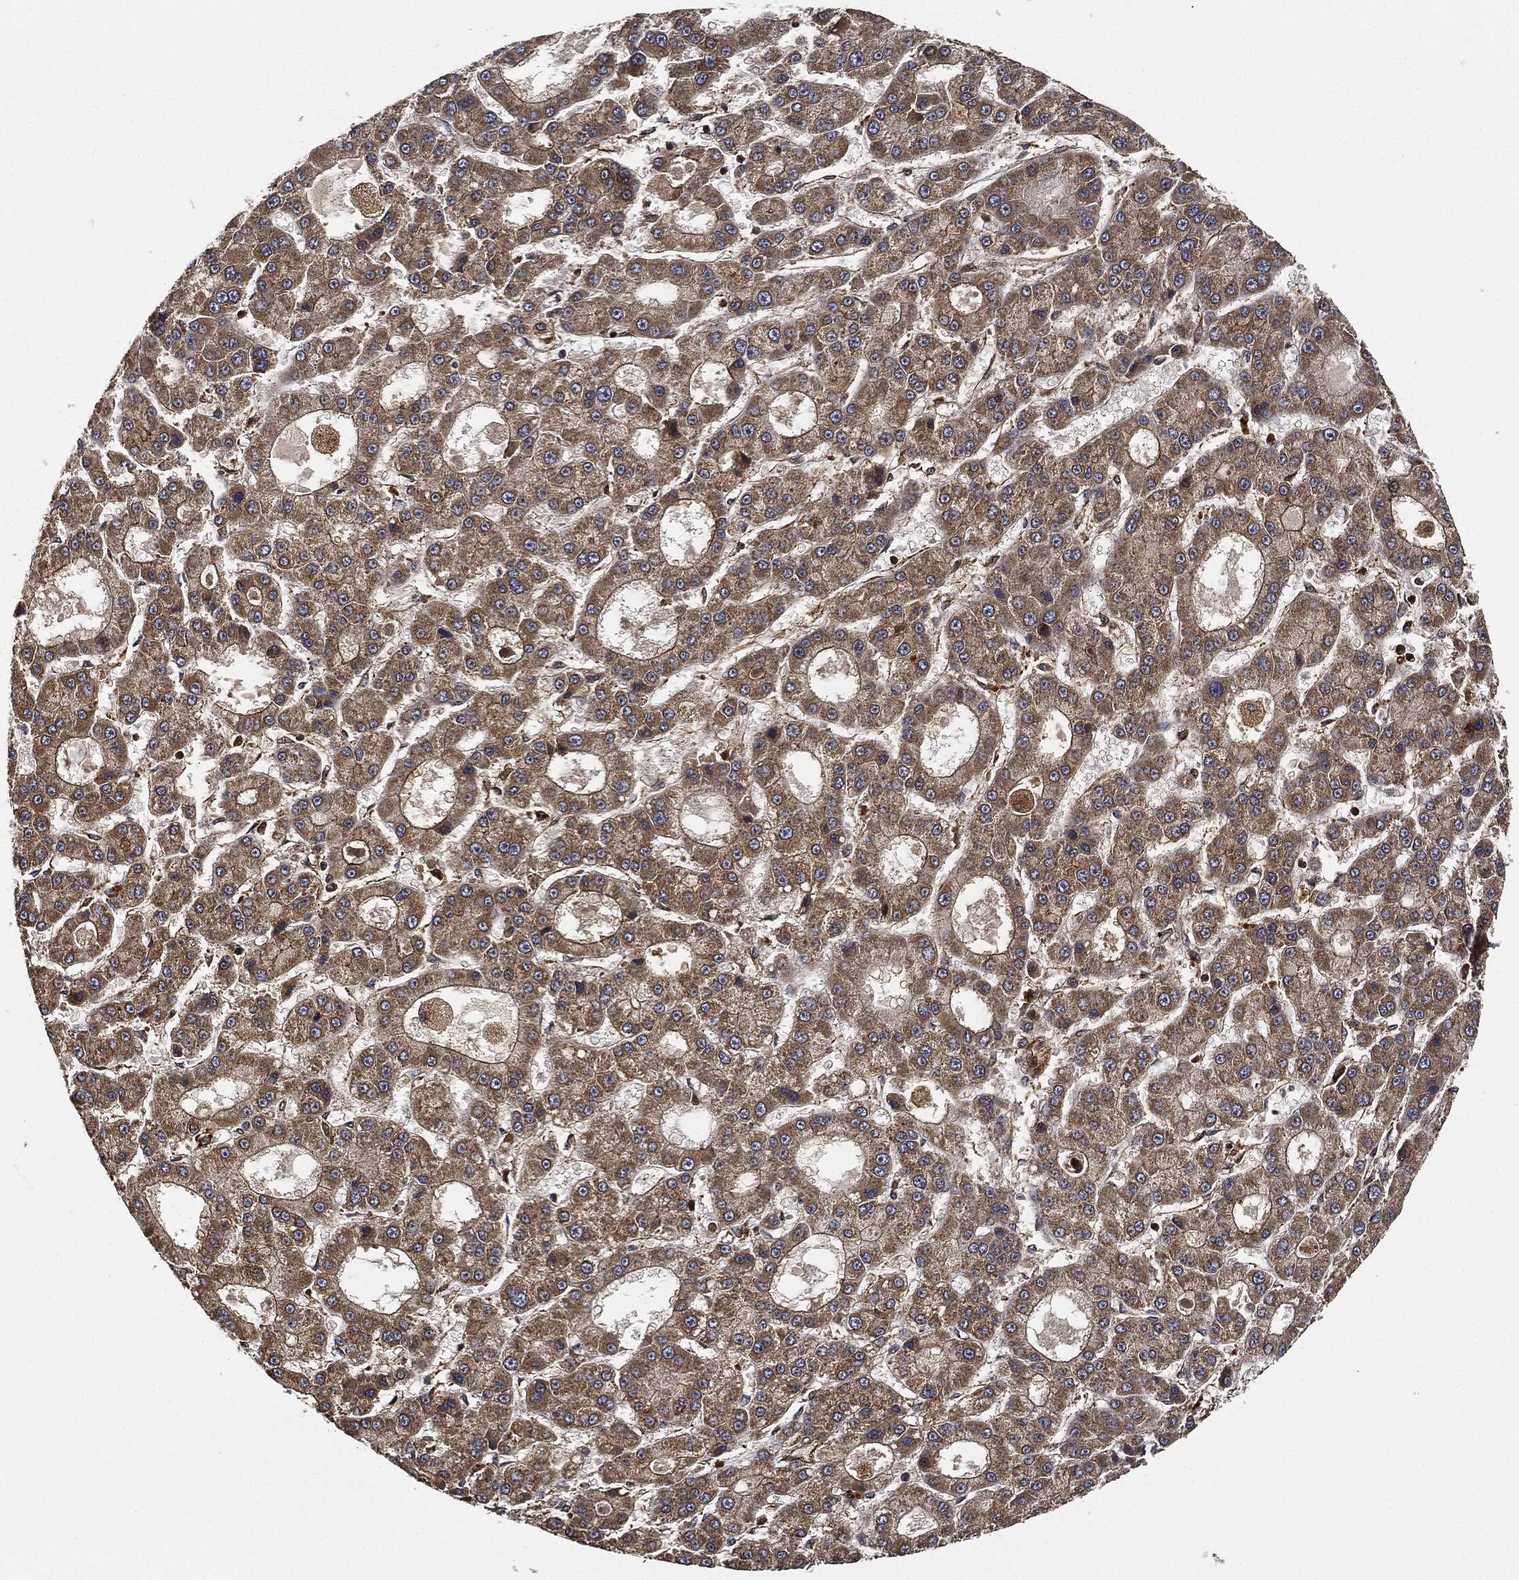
{"staining": {"intensity": "weak", "quantity": ">75%", "location": "cytoplasmic/membranous"}, "tissue": "liver cancer", "cell_type": "Tumor cells", "image_type": "cancer", "snomed": [{"axis": "morphology", "description": "Carcinoma, Hepatocellular, NOS"}, {"axis": "topography", "description": "Liver"}], "caption": "This is a photomicrograph of immunohistochemistry staining of liver cancer (hepatocellular carcinoma), which shows weak staining in the cytoplasmic/membranous of tumor cells.", "gene": "CEP290", "patient": {"sex": "male", "age": 70}}